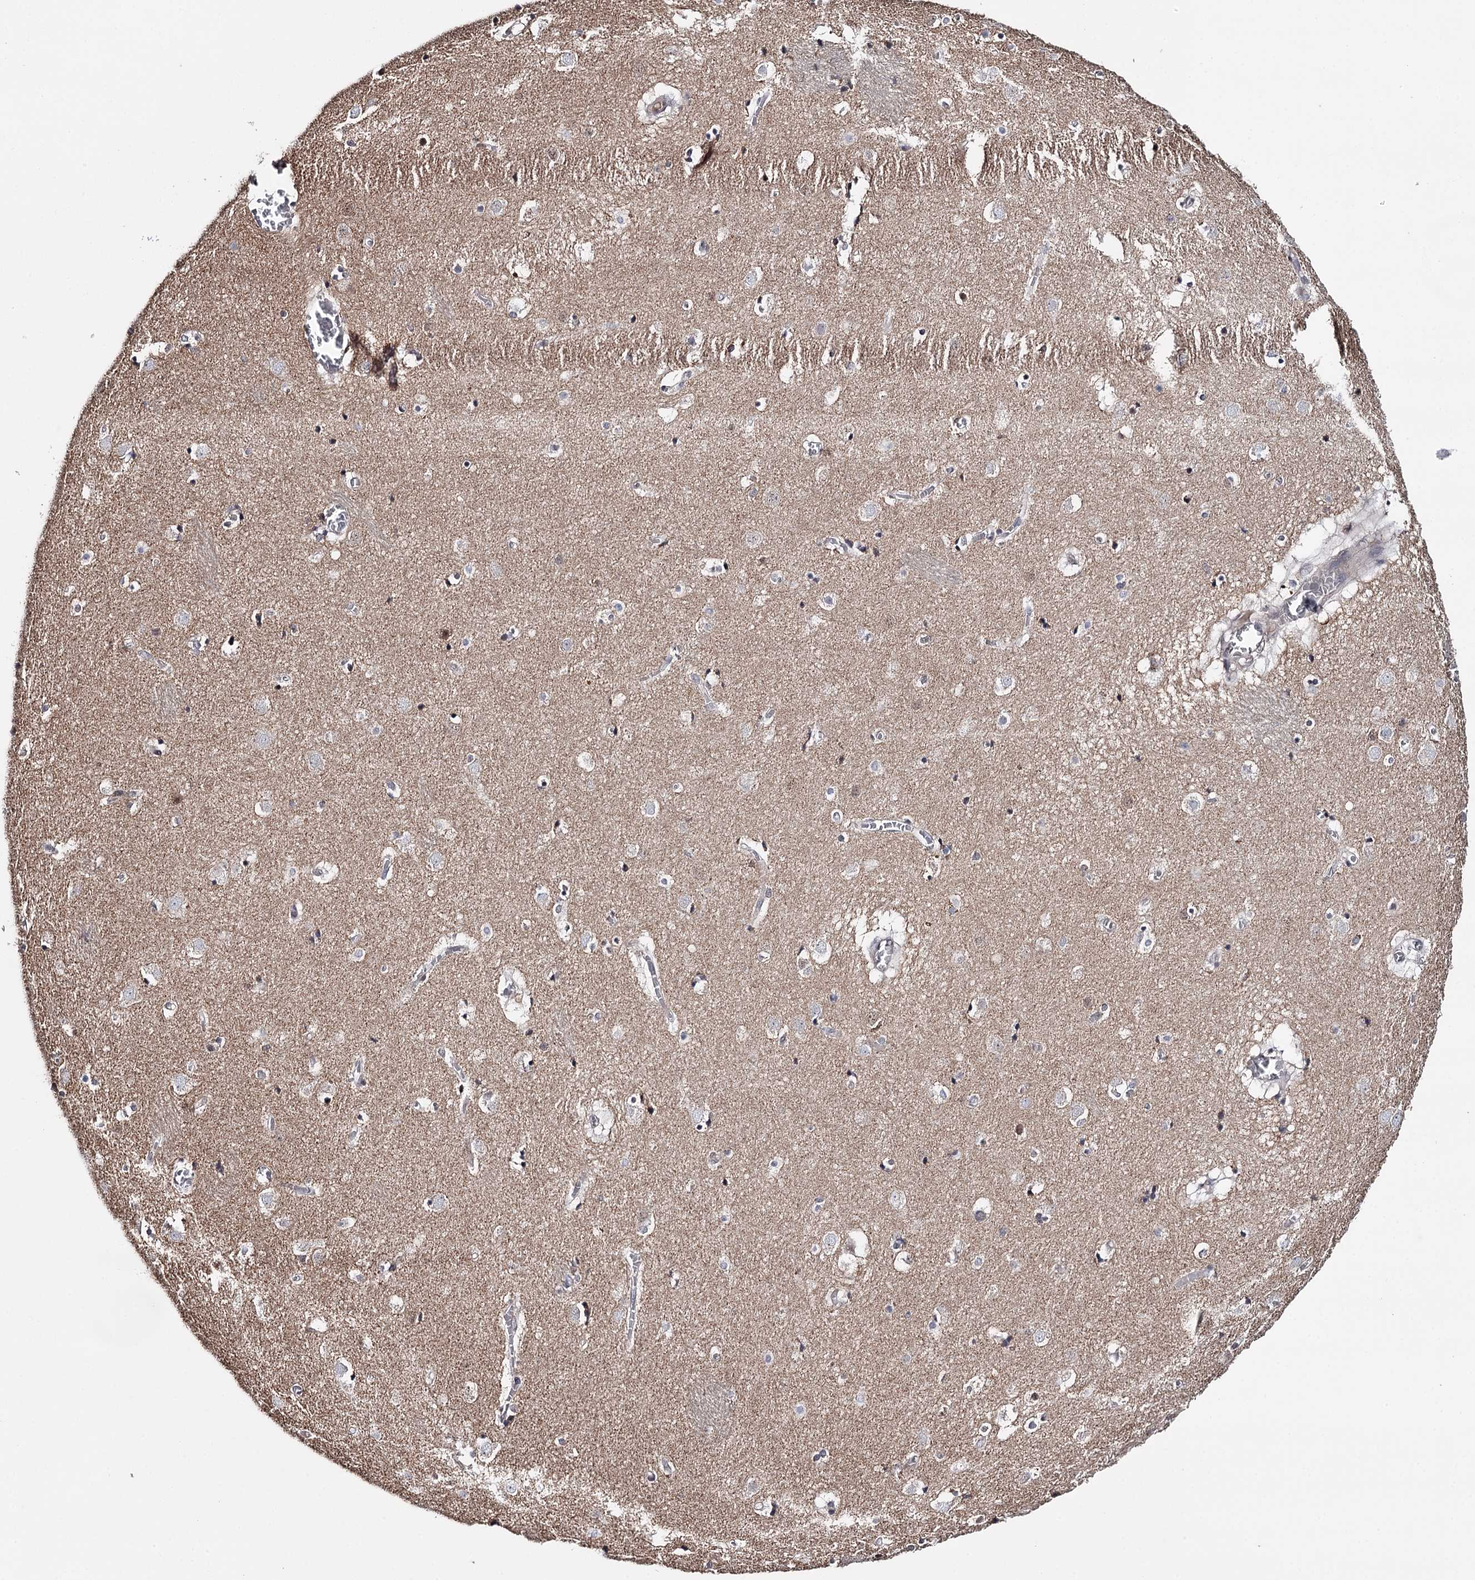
{"staining": {"intensity": "negative", "quantity": "none", "location": "none"}, "tissue": "caudate", "cell_type": "Glial cells", "image_type": "normal", "snomed": [{"axis": "morphology", "description": "Normal tissue, NOS"}, {"axis": "topography", "description": "Lateral ventricle wall"}], "caption": "Normal caudate was stained to show a protein in brown. There is no significant positivity in glial cells. (DAB immunohistochemistry (IHC) visualized using brightfield microscopy, high magnification).", "gene": "GTSF1", "patient": {"sex": "male", "age": 70}}